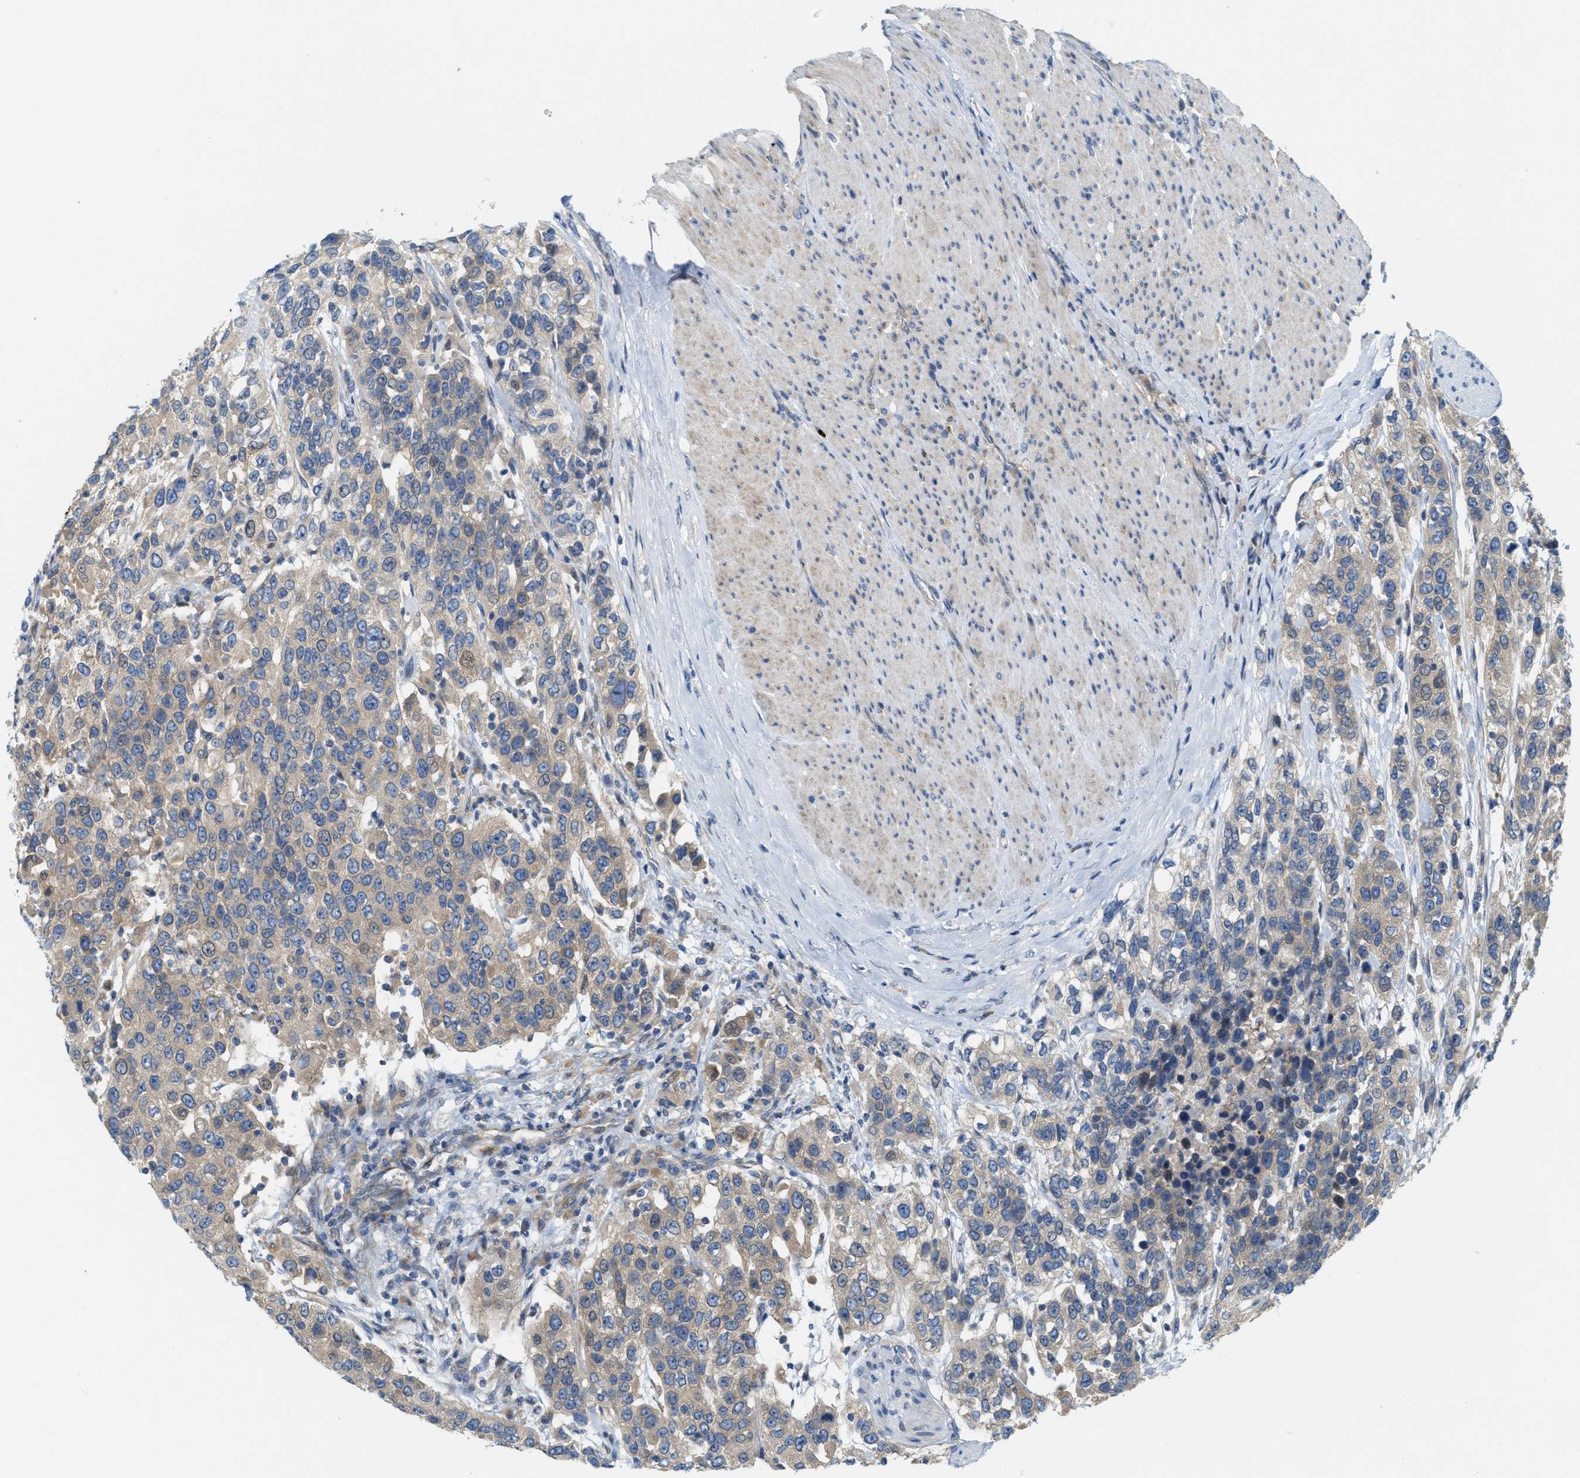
{"staining": {"intensity": "weak", "quantity": "25%-75%", "location": "cytoplasmic/membranous"}, "tissue": "urothelial cancer", "cell_type": "Tumor cells", "image_type": "cancer", "snomed": [{"axis": "morphology", "description": "Urothelial carcinoma, High grade"}, {"axis": "topography", "description": "Urinary bladder"}], "caption": "Urothelial cancer tissue reveals weak cytoplasmic/membranous staining in about 25%-75% of tumor cells, visualized by immunohistochemistry.", "gene": "KLHDC10", "patient": {"sex": "female", "age": 80}}